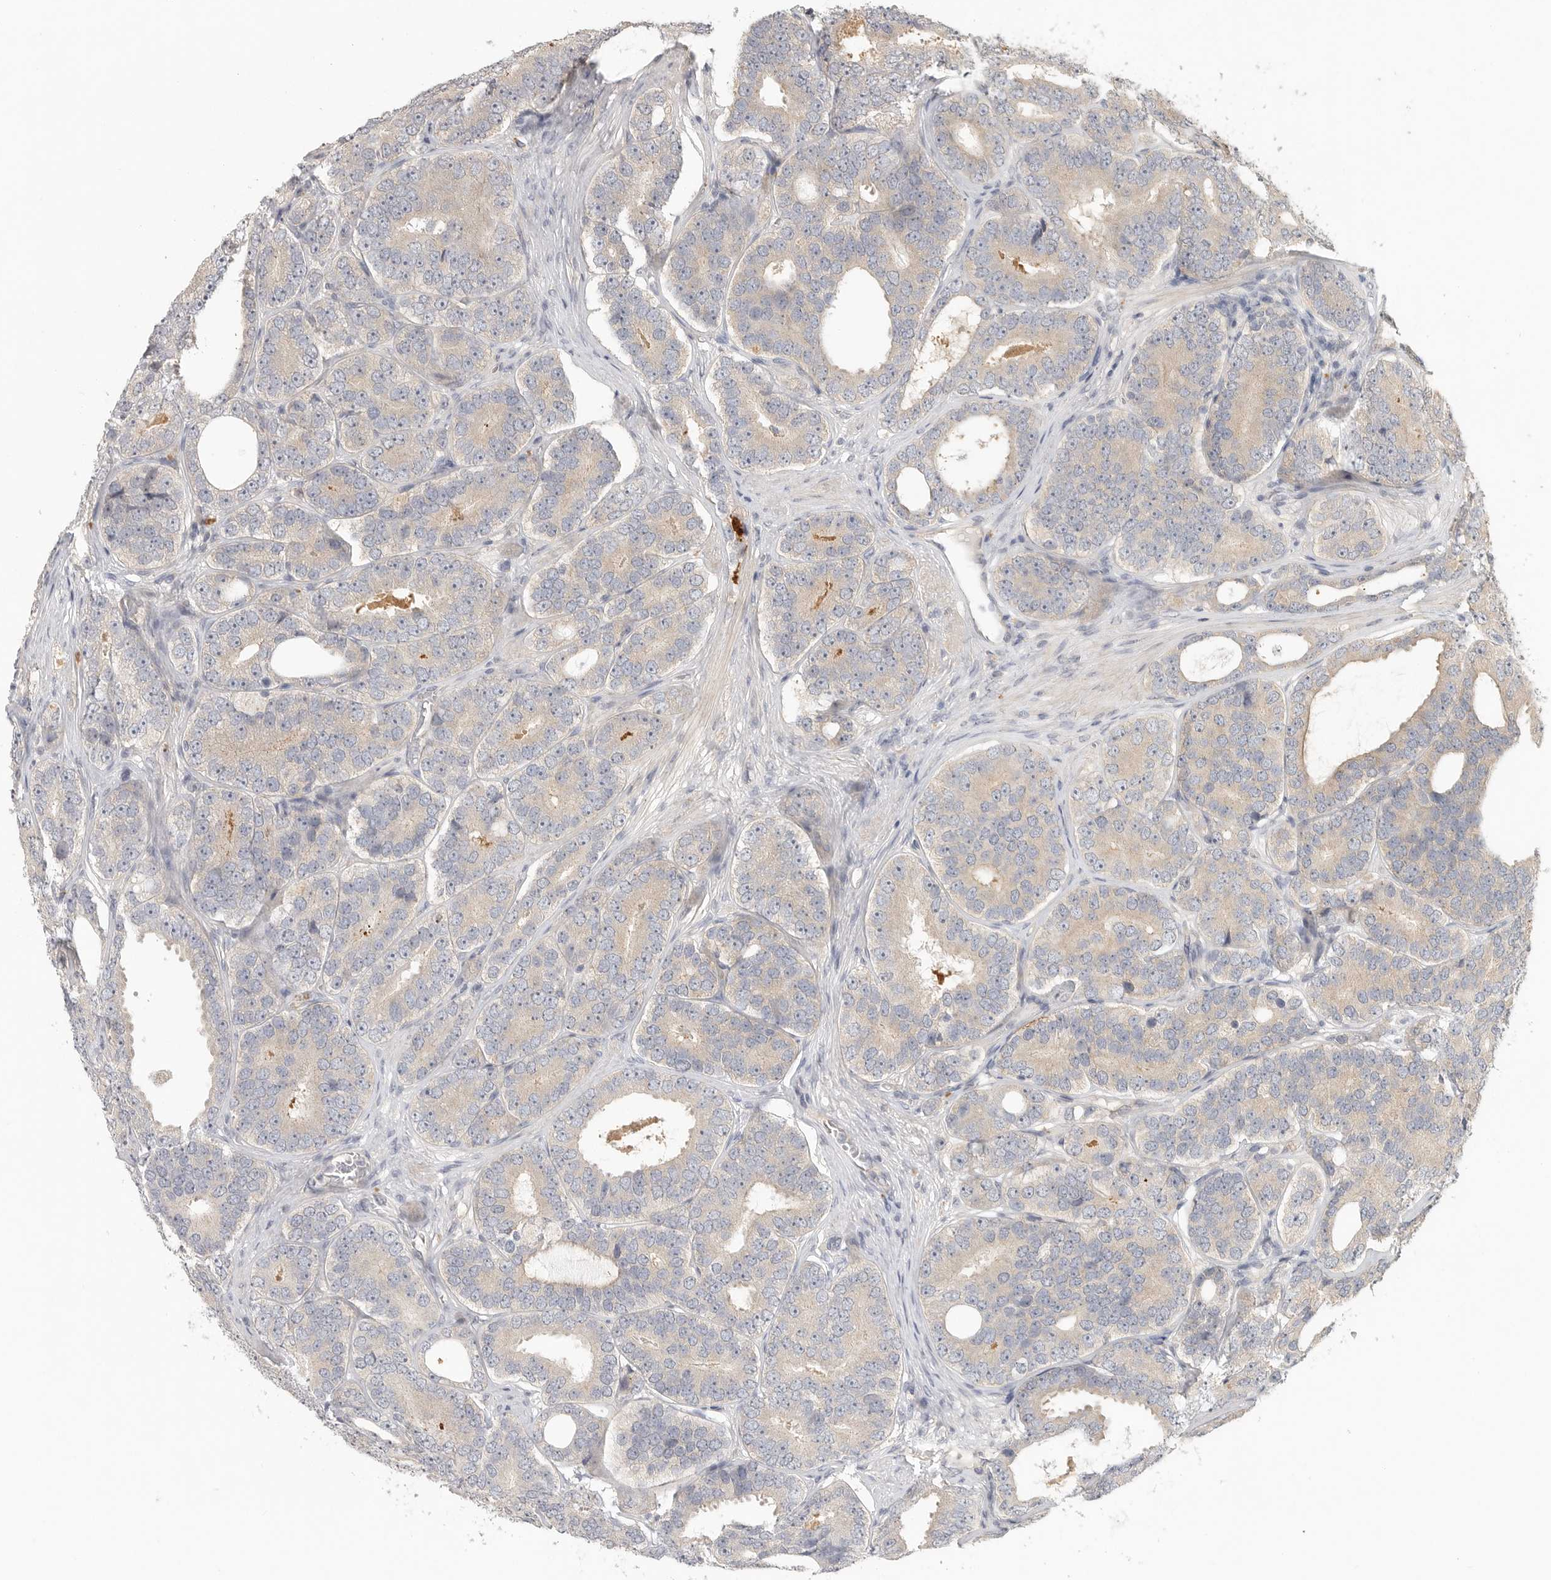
{"staining": {"intensity": "weak", "quantity": "25%-75%", "location": "cytoplasmic/membranous"}, "tissue": "prostate cancer", "cell_type": "Tumor cells", "image_type": "cancer", "snomed": [{"axis": "morphology", "description": "Adenocarcinoma, High grade"}, {"axis": "topography", "description": "Prostate"}], "caption": "Prostate adenocarcinoma (high-grade) tissue shows weak cytoplasmic/membranous positivity in about 25%-75% of tumor cells, visualized by immunohistochemistry. The staining was performed using DAB (3,3'-diaminobenzidine) to visualize the protein expression in brown, while the nuclei were stained in blue with hematoxylin (Magnification: 20x).", "gene": "HDAC6", "patient": {"sex": "male", "age": 56}}